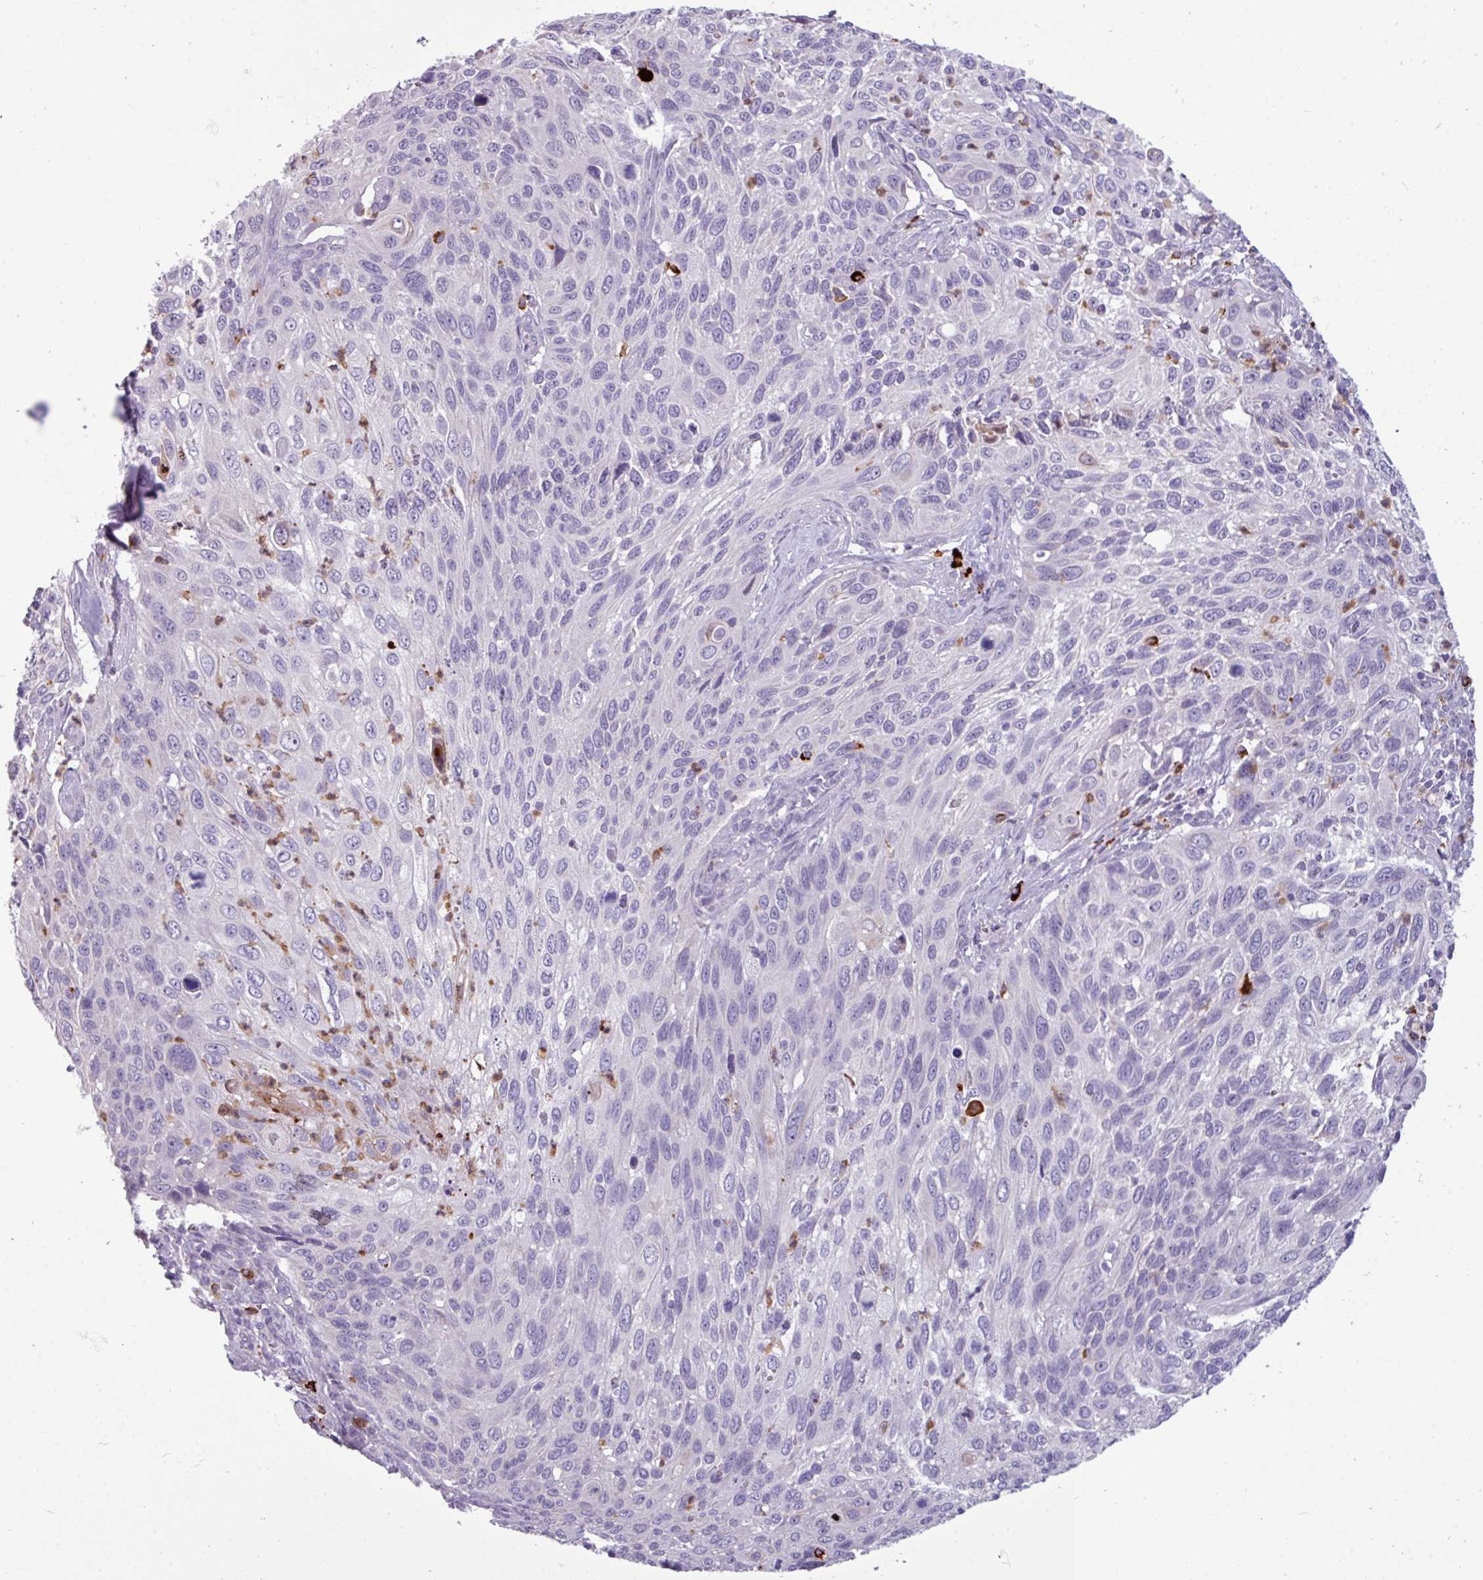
{"staining": {"intensity": "negative", "quantity": "none", "location": "none"}, "tissue": "cervical cancer", "cell_type": "Tumor cells", "image_type": "cancer", "snomed": [{"axis": "morphology", "description": "Squamous cell carcinoma, NOS"}, {"axis": "topography", "description": "Cervix"}], "caption": "DAB (3,3'-diaminobenzidine) immunohistochemical staining of squamous cell carcinoma (cervical) shows no significant positivity in tumor cells.", "gene": "TRIM39", "patient": {"sex": "female", "age": 70}}